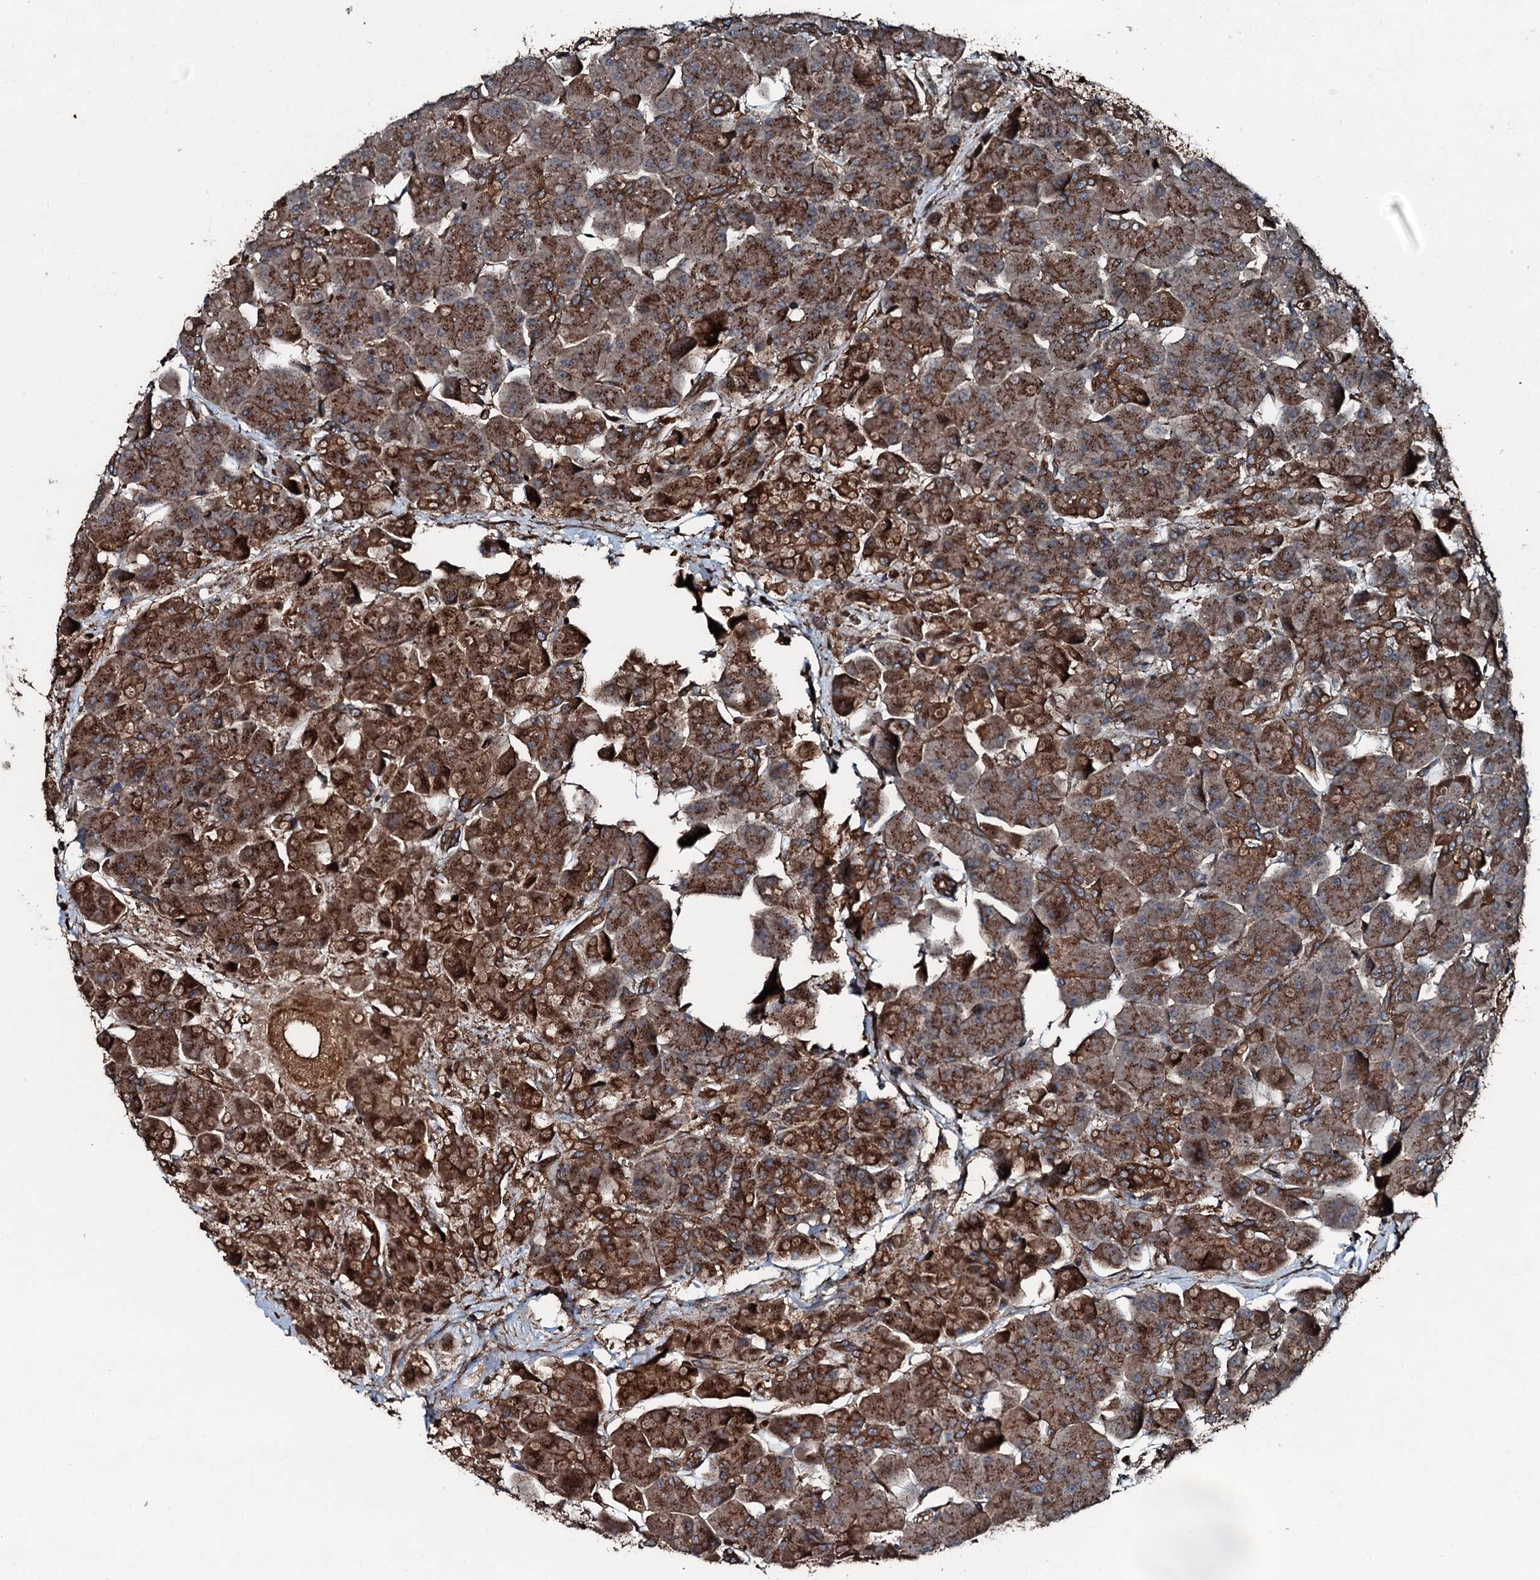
{"staining": {"intensity": "strong", "quantity": ">75%", "location": "cytoplasmic/membranous"}, "tissue": "pancreas", "cell_type": "Exocrine glandular cells", "image_type": "normal", "snomed": [{"axis": "morphology", "description": "Normal tissue, NOS"}, {"axis": "topography", "description": "Pancreas"}], "caption": "This histopathology image demonstrates immunohistochemistry staining of normal pancreas, with high strong cytoplasmic/membranous staining in about >75% of exocrine glandular cells.", "gene": "TRIM7", "patient": {"sex": "male", "age": 66}}